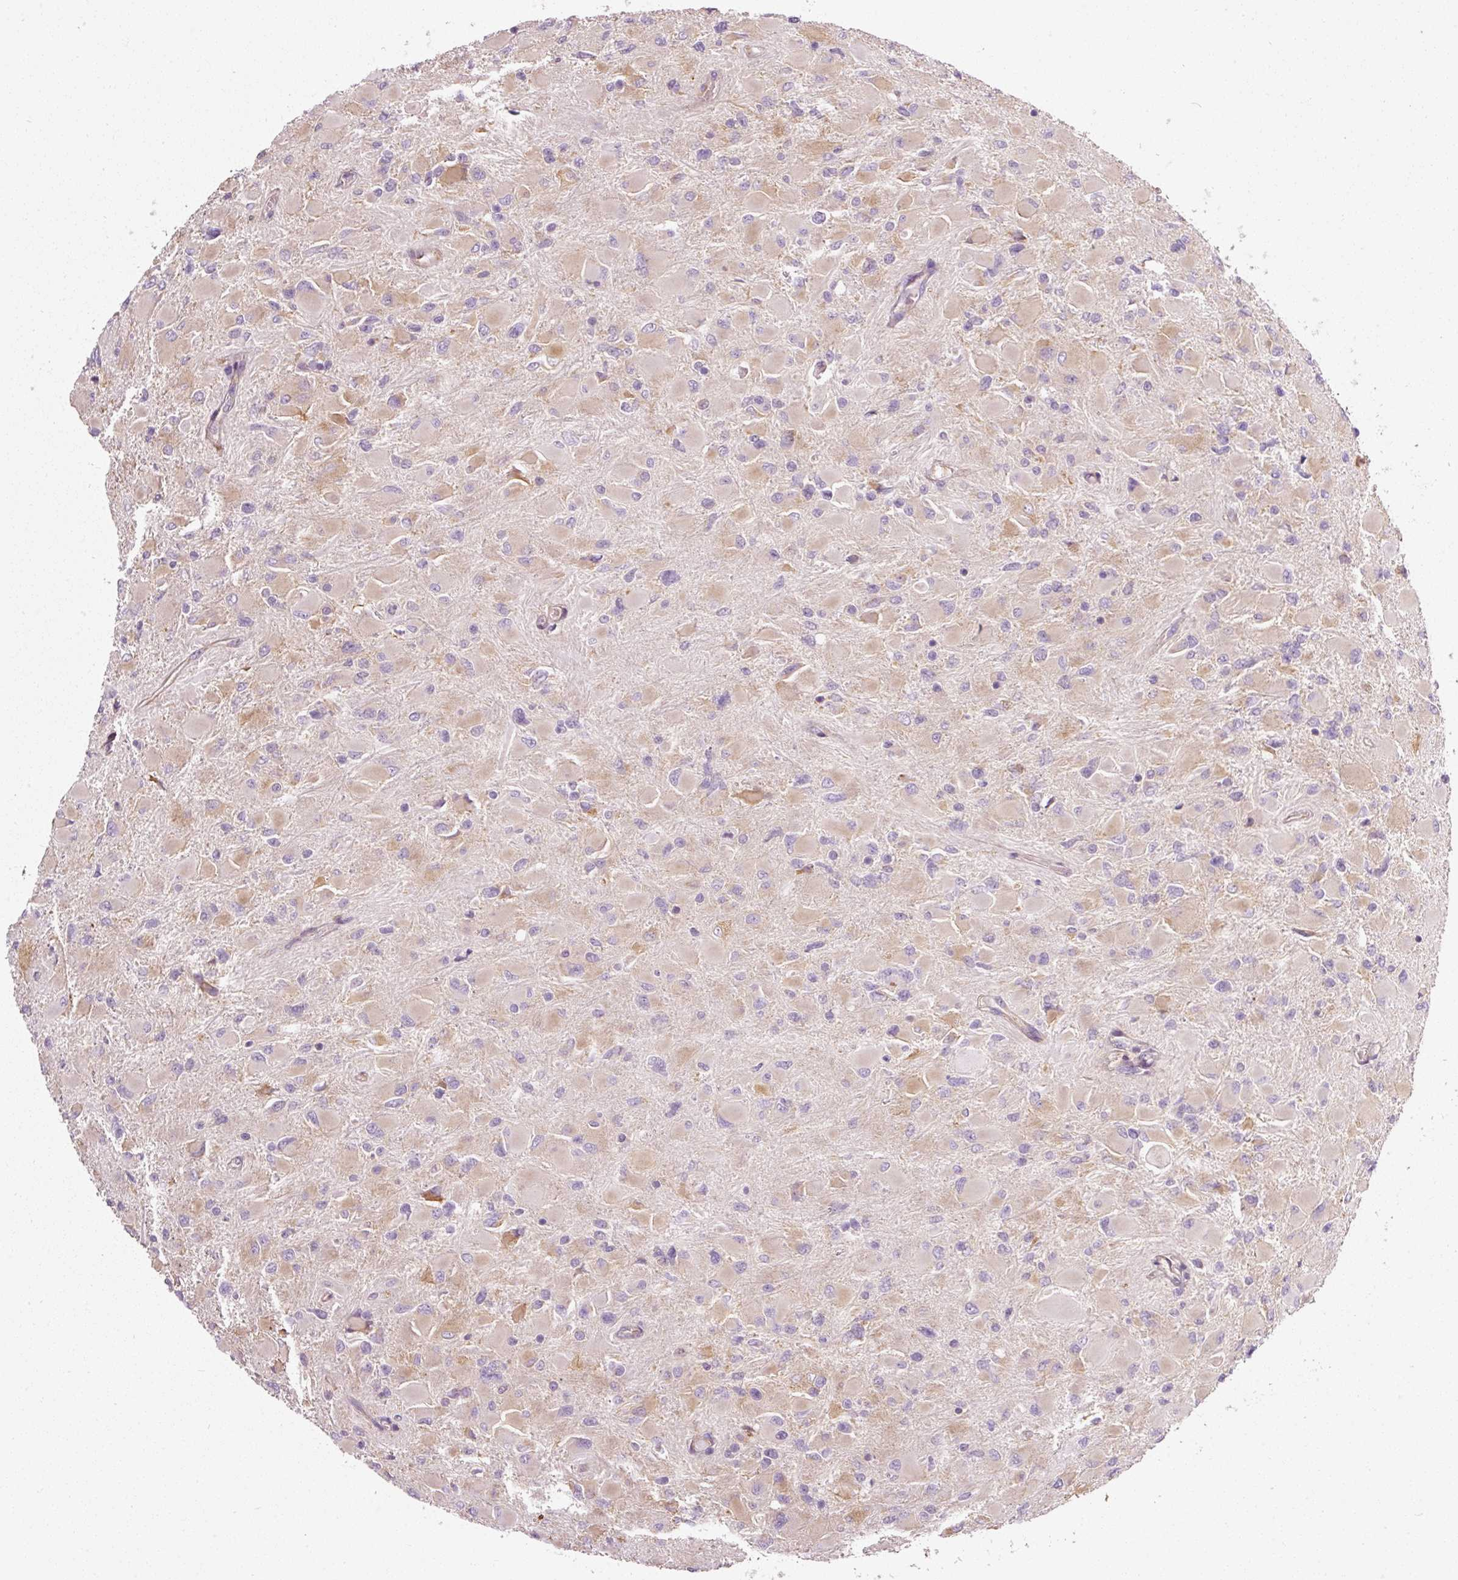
{"staining": {"intensity": "weak", "quantity": "25%-75%", "location": "cytoplasmic/membranous"}, "tissue": "glioma", "cell_type": "Tumor cells", "image_type": "cancer", "snomed": [{"axis": "morphology", "description": "Glioma, malignant, High grade"}, {"axis": "topography", "description": "Cerebral cortex"}], "caption": "Malignant high-grade glioma stained with a protein marker reveals weak staining in tumor cells.", "gene": "RPL10A", "patient": {"sex": "female", "age": 36}}